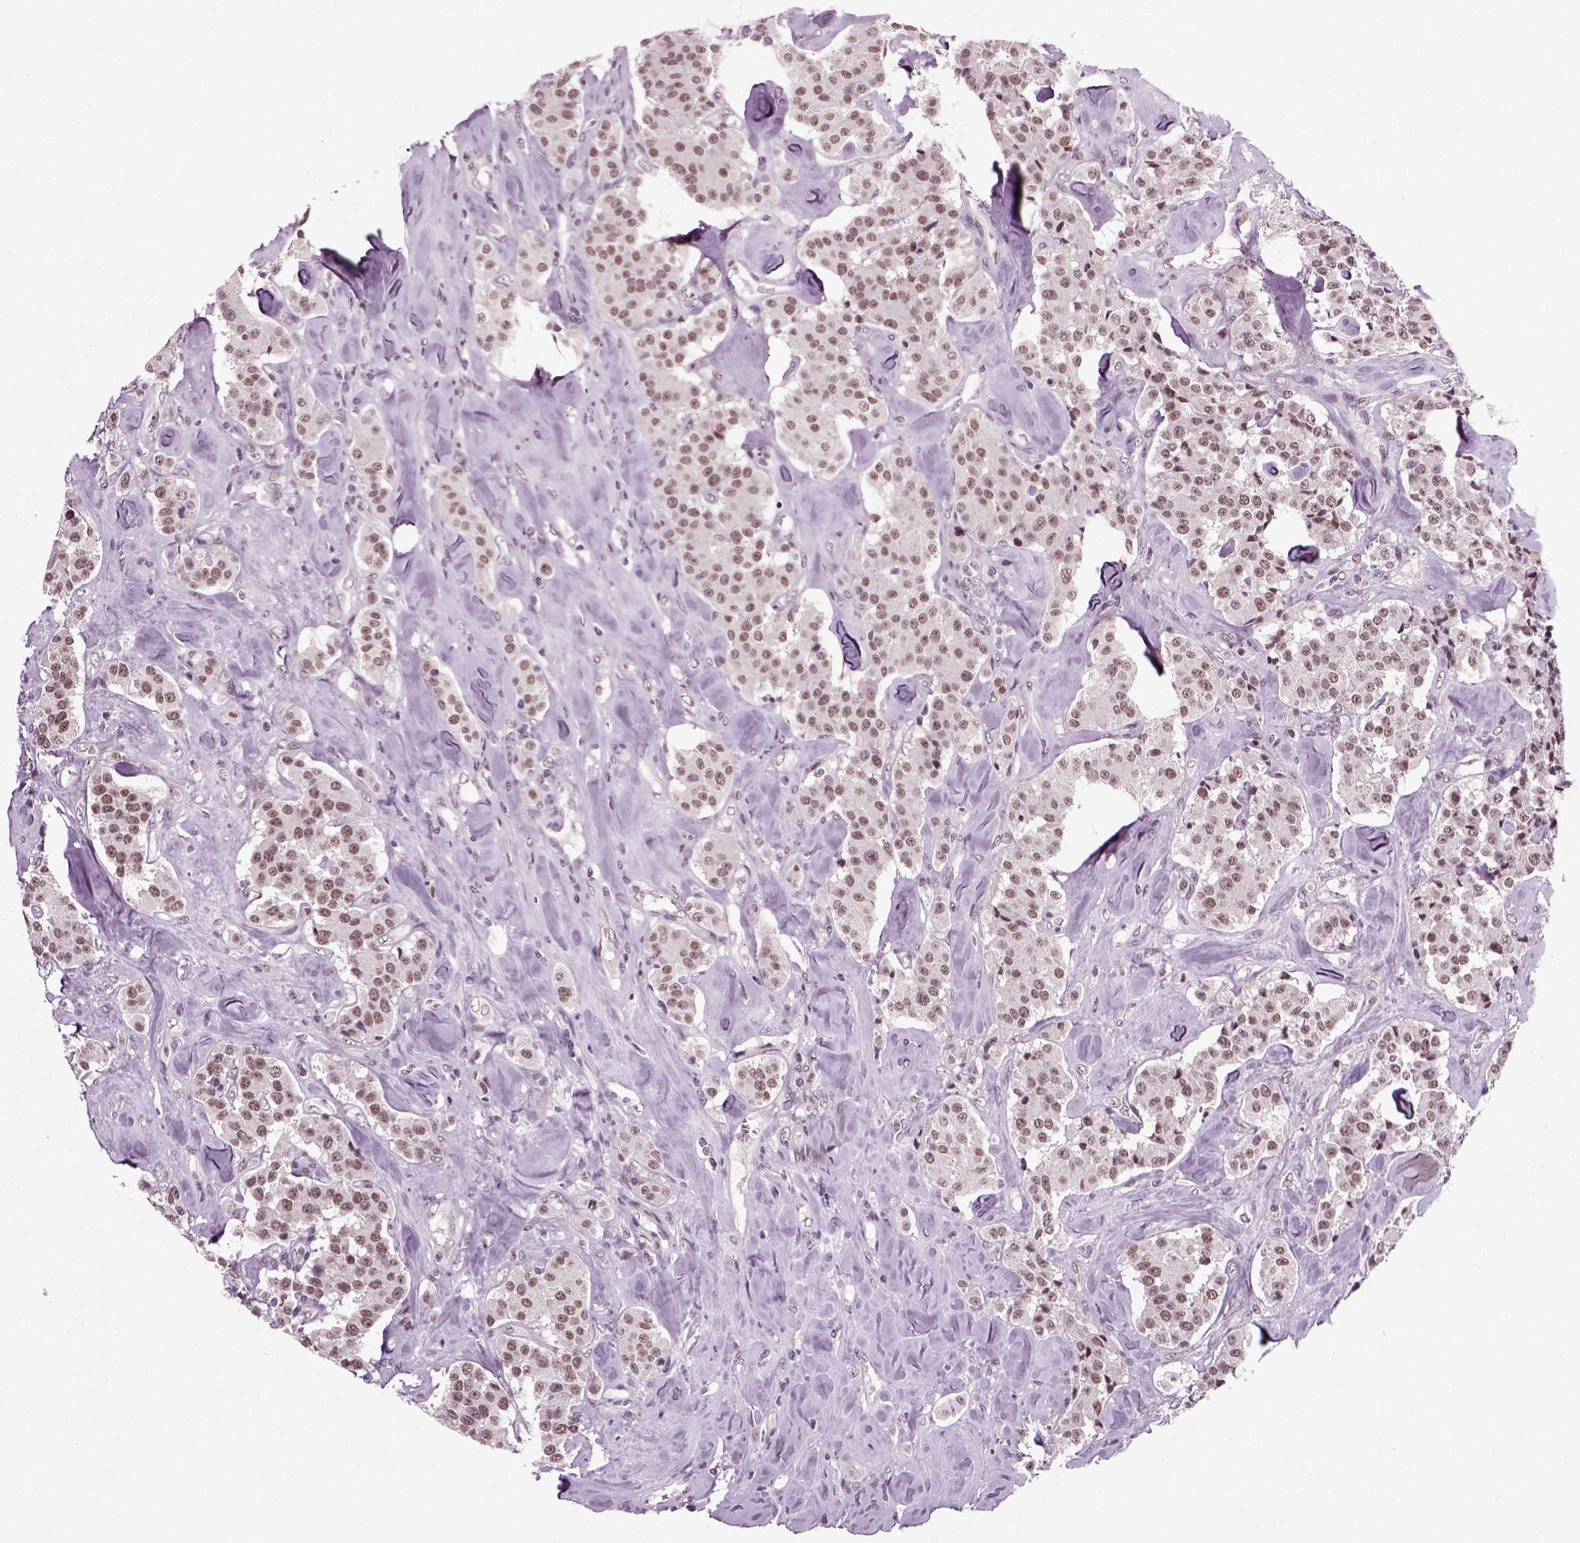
{"staining": {"intensity": "moderate", "quantity": ">75%", "location": "nuclear"}, "tissue": "carcinoid", "cell_type": "Tumor cells", "image_type": "cancer", "snomed": [{"axis": "morphology", "description": "Carcinoid, malignant, NOS"}, {"axis": "topography", "description": "Pancreas"}], "caption": "Moderate nuclear expression is present in approximately >75% of tumor cells in malignant carcinoid. (brown staining indicates protein expression, while blue staining denotes nuclei).", "gene": "RCOR3", "patient": {"sex": "male", "age": 41}}